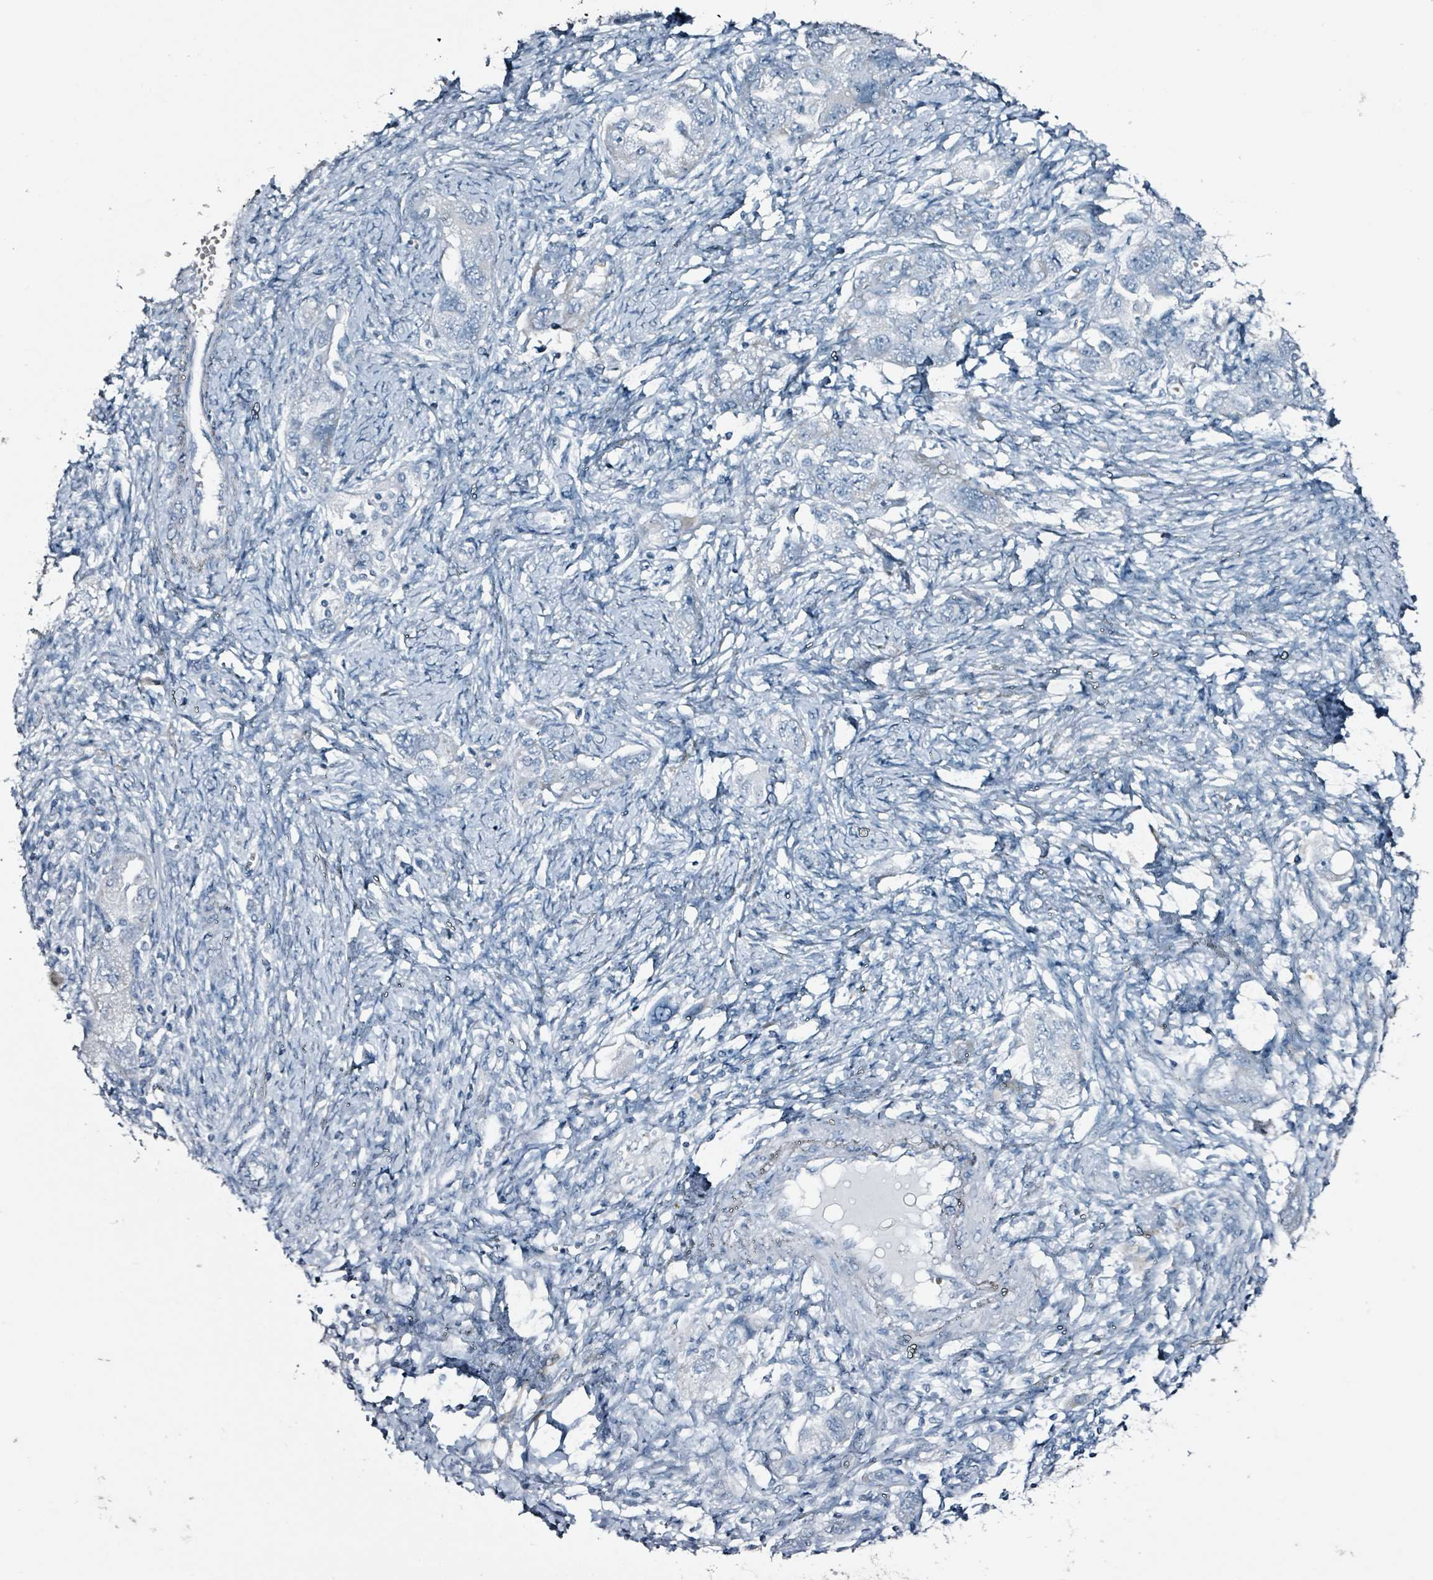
{"staining": {"intensity": "negative", "quantity": "none", "location": "none"}, "tissue": "ovarian cancer", "cell_type": "Tumor cells", "image_type": "cancer", "snomed": [{"axis": "morphology", "description": "Carcinoma, NOS"}, {"axis": "morphology", "description": "Cystadenocarcinoma, serous, NOS"}, {"axis": "topography", "description": "Ovary"}], "caption": "DAB (3,3'-diaminobenzidine) immunohistochemical staining of ovarian cancer (serous cystadenocarcinoma) demonstrates no significant expression in tumor cells.", "gene": "CA9", "patient": {"sex": "female", "age": 69}}